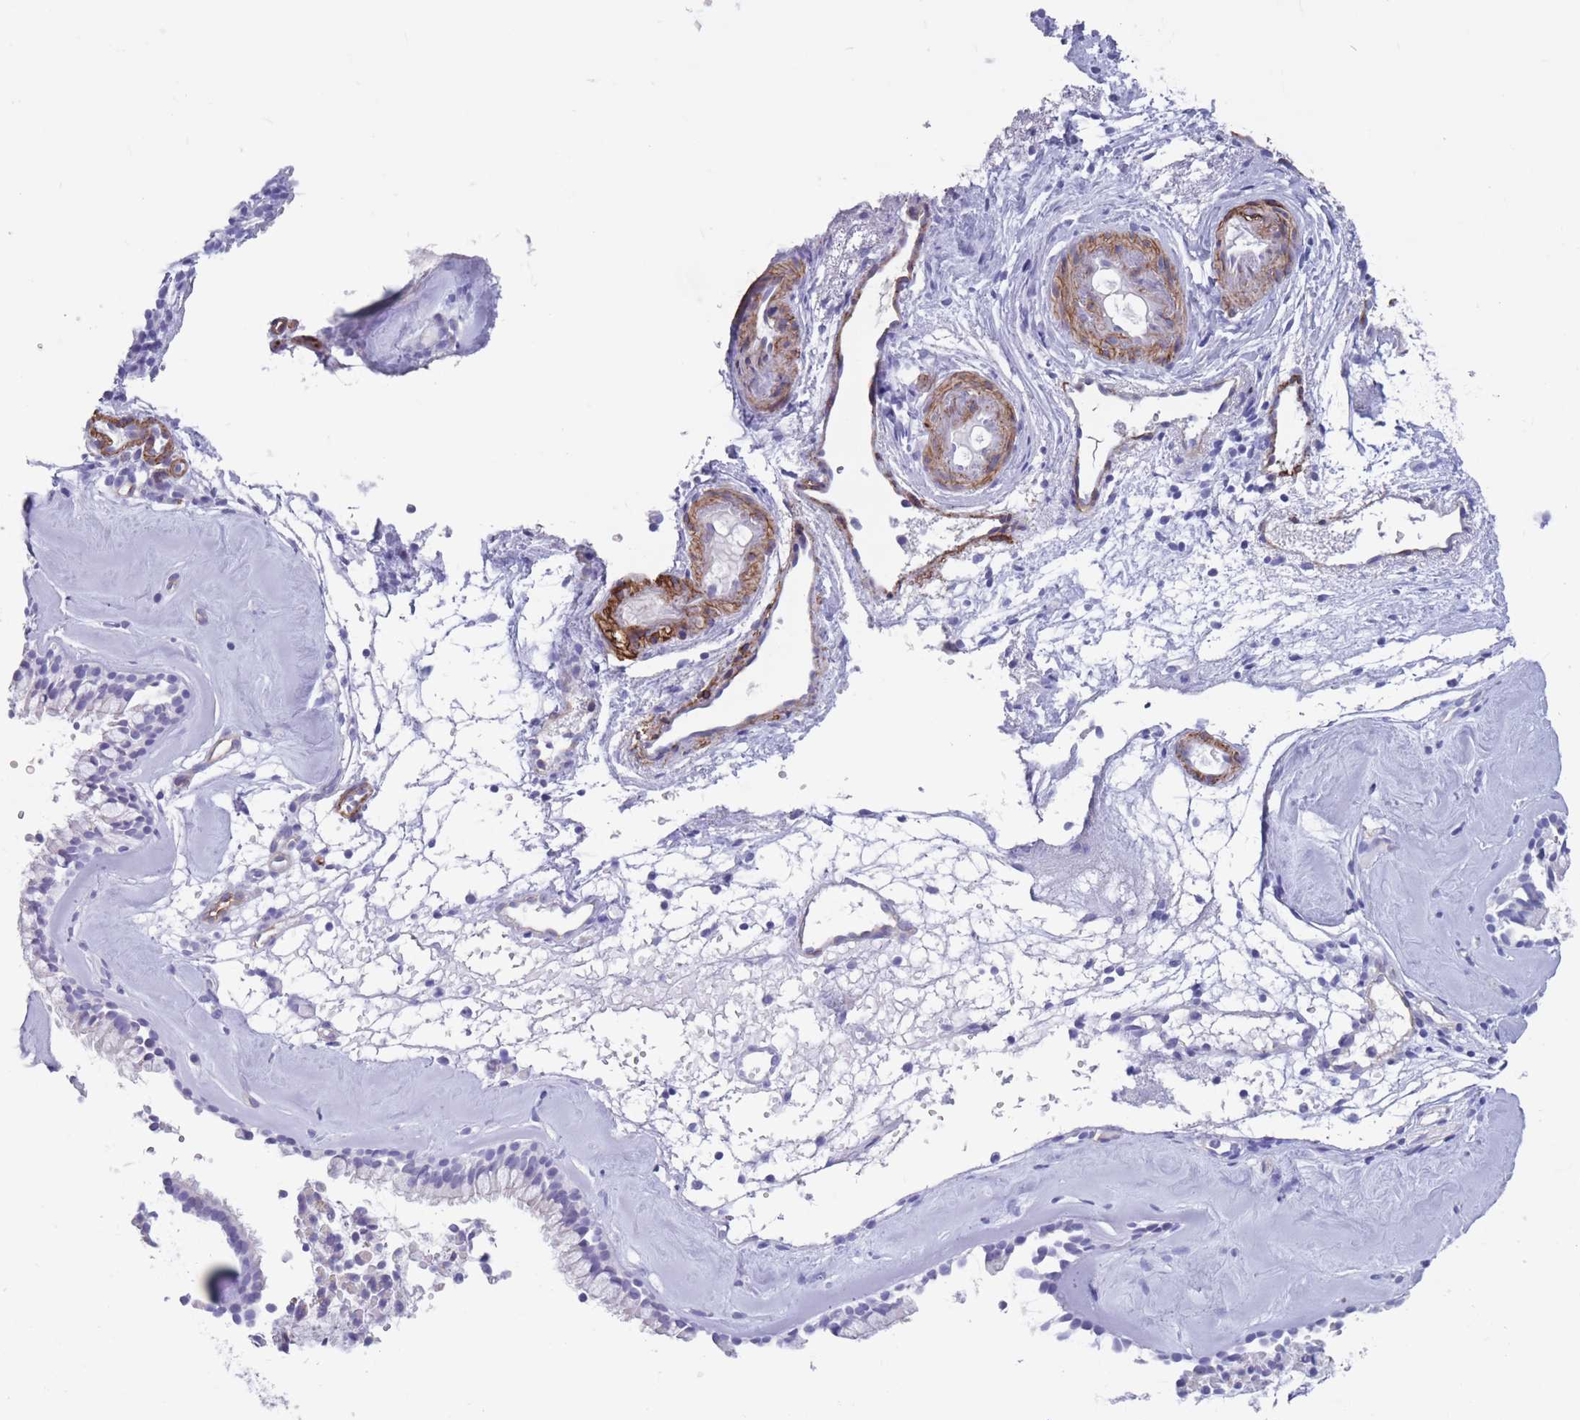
{"staining": {"intensity": "negative", "quantity": "none", "location": "none"}, "tissue": "nasopharynx", "cell_type": "Respiratory epithelial cells", "image_type": "normal", "snomed": [{"axis": "morphology", "description": "Normal tissue, NOS"}, {"axis": "topography", "description": "Nasopharynx"}], "caption": "Immunohistochemistry (IHC) photomicrograph of benign nasopharynx: nasopharynx stained with DAB (3,3'-diaminobenzidine) demonstrates no significant protein staining in respiratory epithelial cells.", "gene": "DPYD", "patient": {"sex": "male", "age": 65}}